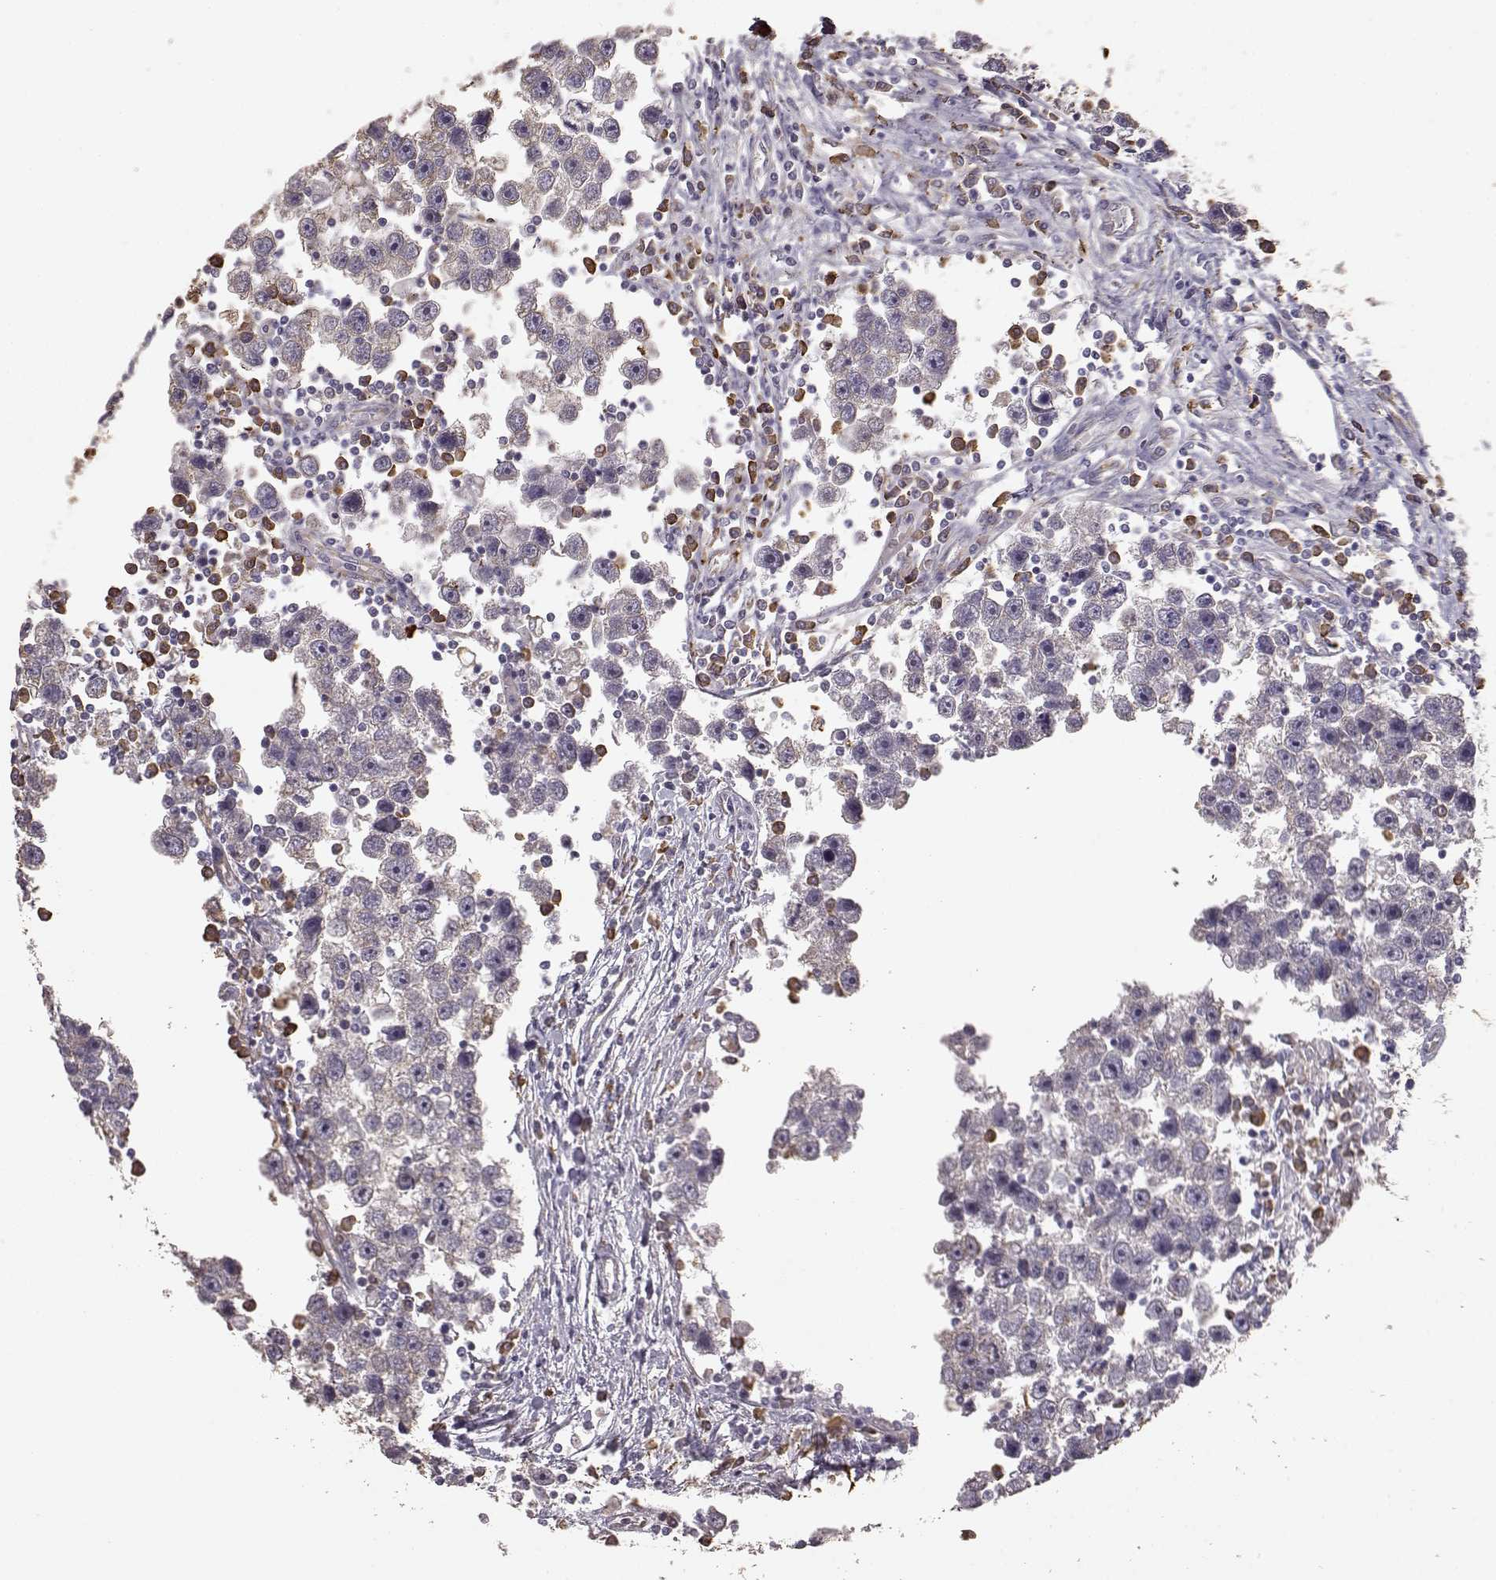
{"staining": {"intensity": "negative", "quantity": "none", "location": "none"}, "tissue": "testis cancer", "cell_type": "Tumor cells", "image_type": "cancer", "snomed": [{"axis": "morphology", "description": "Seminoma, NOS"}, {"axis": "topography", "description": "Testis"}], "caption": "DAB (3,3'-diaminobenzidine) immunohistochemical staining of testis cancer exhibits no significant expression in tumor cells.", "gene": "GABRG3", "patient": {"sex": "male", "age": 30}}